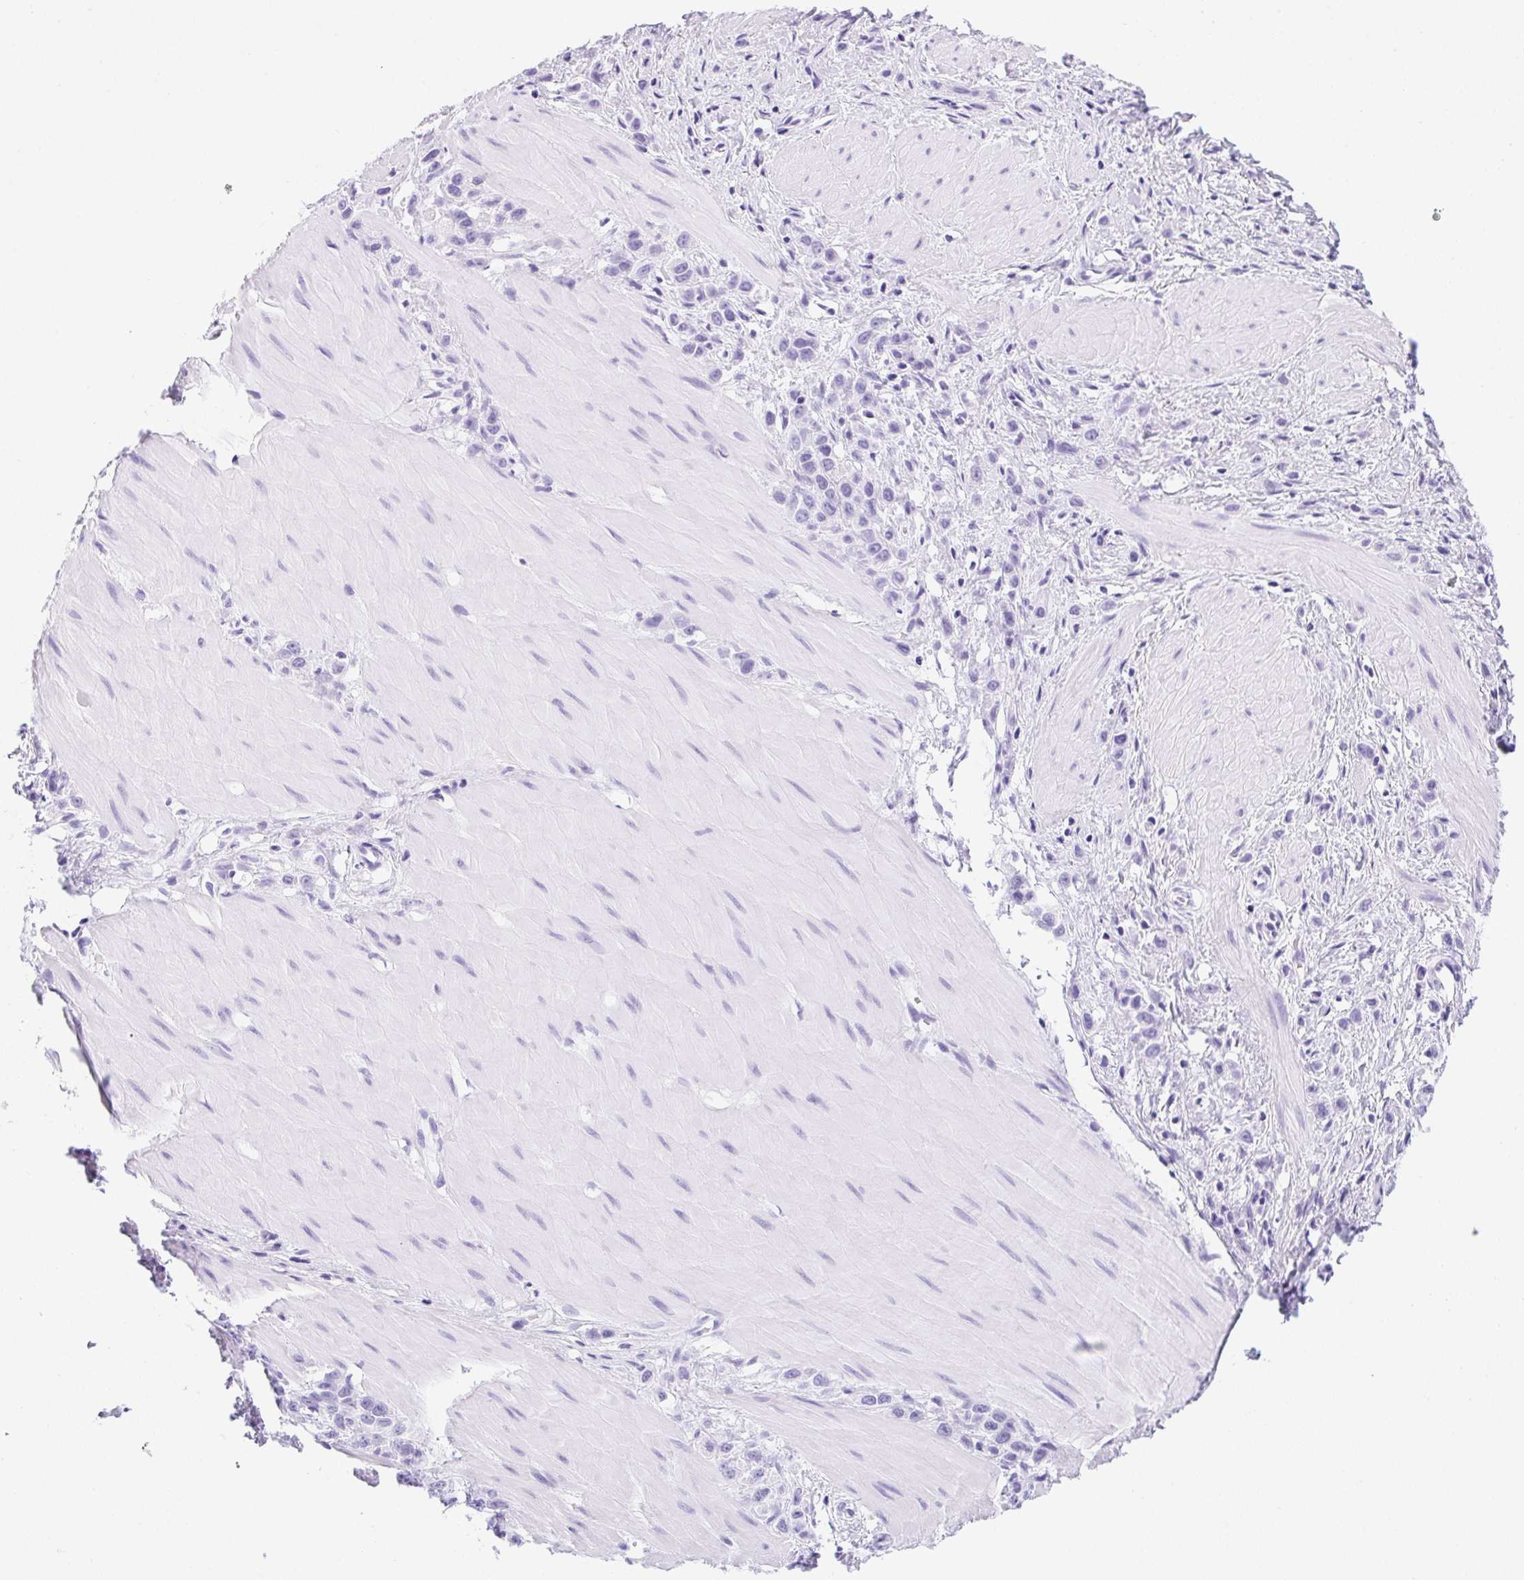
{"staining": {"intensity": "negative", "quantity": "none", "location": "none"}, "tissue": "stomach cancer", "cell_type": "Tumor cells", "image_type": "cancer", "snomed": [{"axis": "morphology", "description": "Adenocarcinoma, NOS"}, {"axis": "topography", "description": "Stomach"}], "caption": "Immunohistochemistry of human stomach cancer shows no expression in tumor cells. The staining is performed using DAB (3,3'-diaminobenzidine) brown chromogen with nuclei counter-stained in using hematoxylin.", "gene": "PRKAA1", "patient": {"sex": "male", "age": 47}}